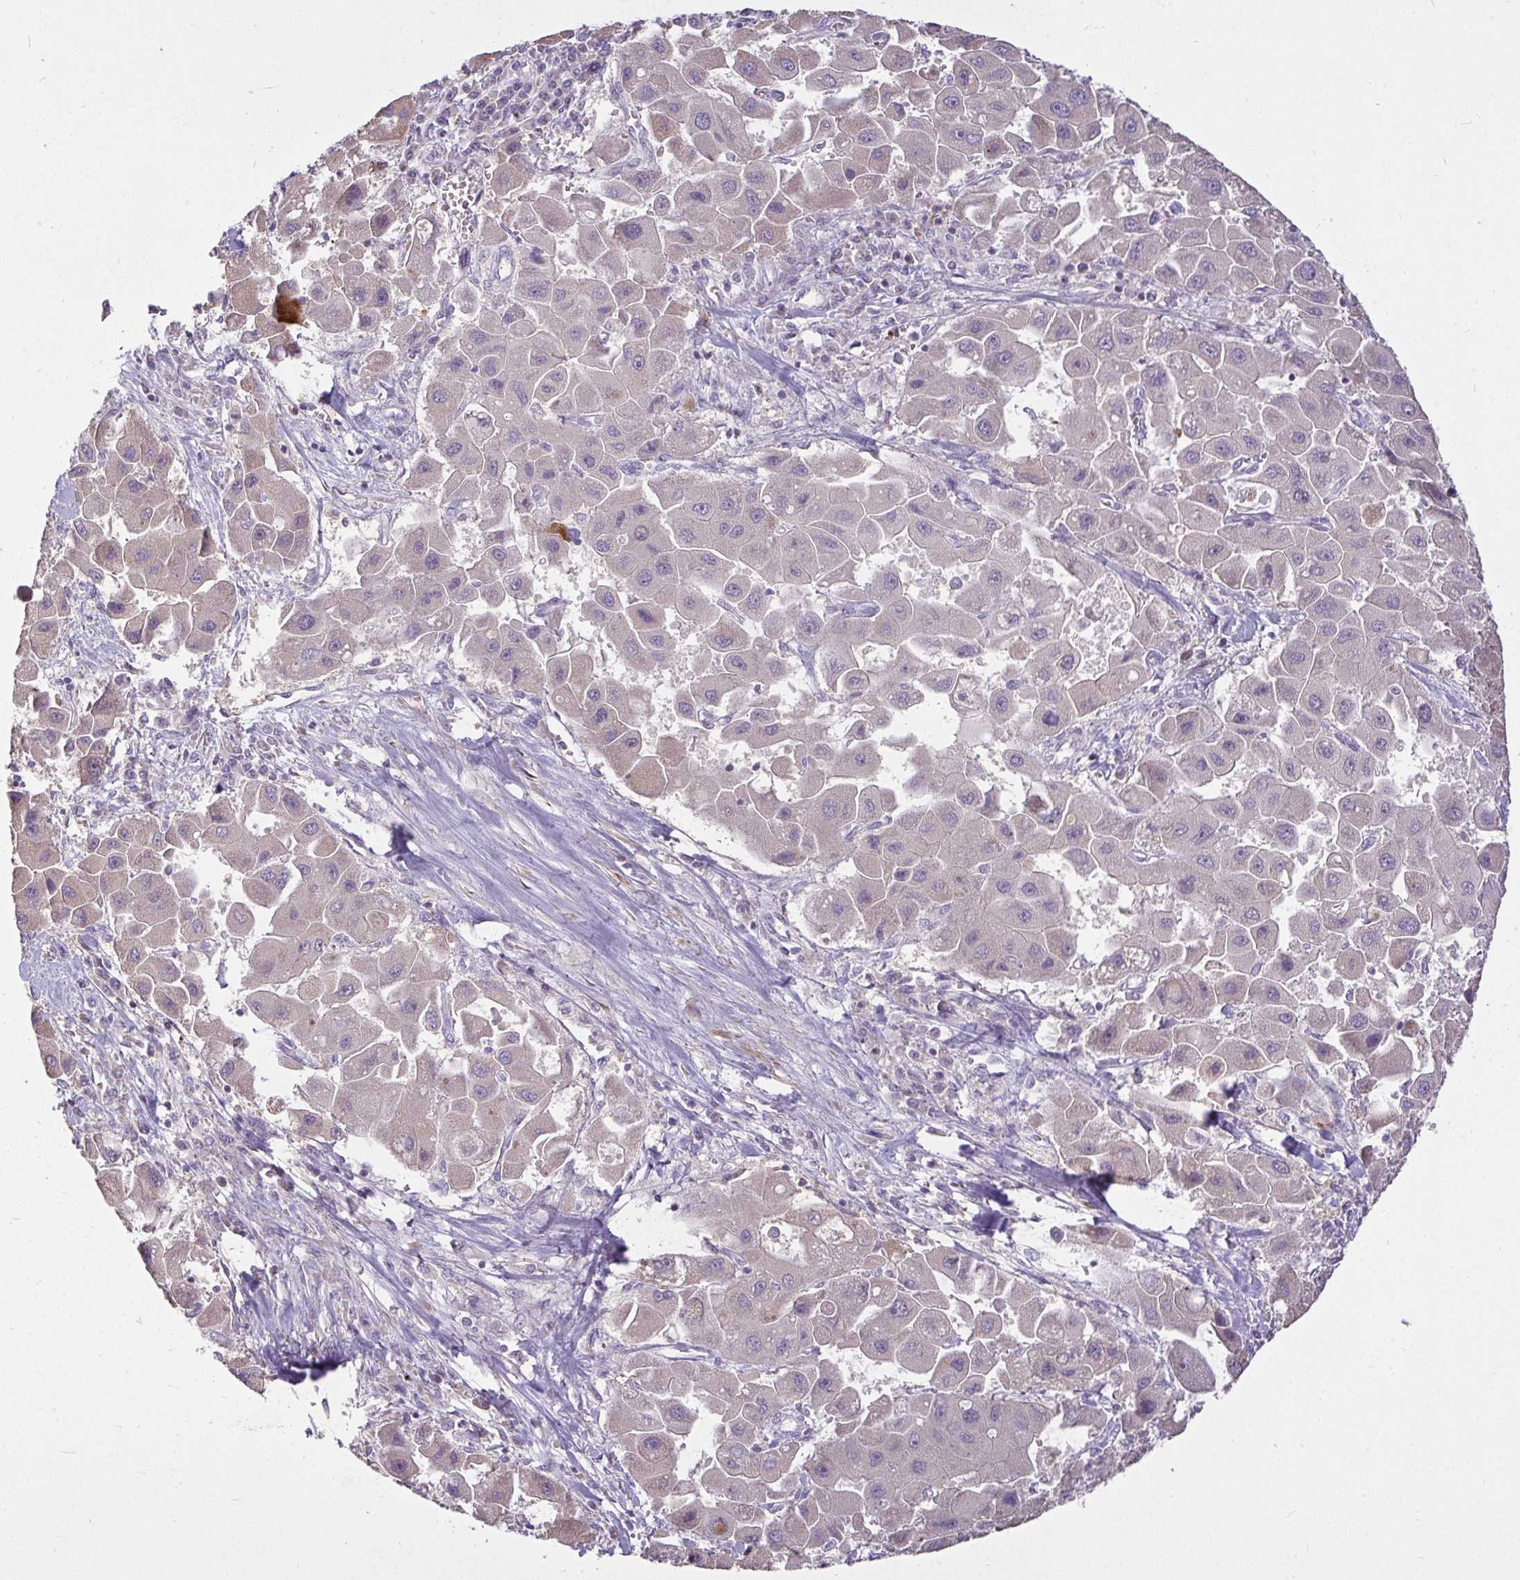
{"staining": {"intensity": "moderate", "quantity": "25%-75%", "location": "cytoplasmic/membranous"}, "tissue": "liver cancer", "cell_type": "Tumor cells", "image_type": "cancer", "snomed": [{"axis": "morphology", "description": "Carcinoma, Hepatocellular, NOS"}, {"axis": "topography", "description": "Liver"}], "caption": "Human liver cancer (hepatocellular carcinoma) stained with a brown dye demonstrates moderate cytoplasmic/membranous positive positivity in approximately 25%-75% of tumor cells.", "gene": "STRIP1", "patient": {"sex": "male", "age": 24}}